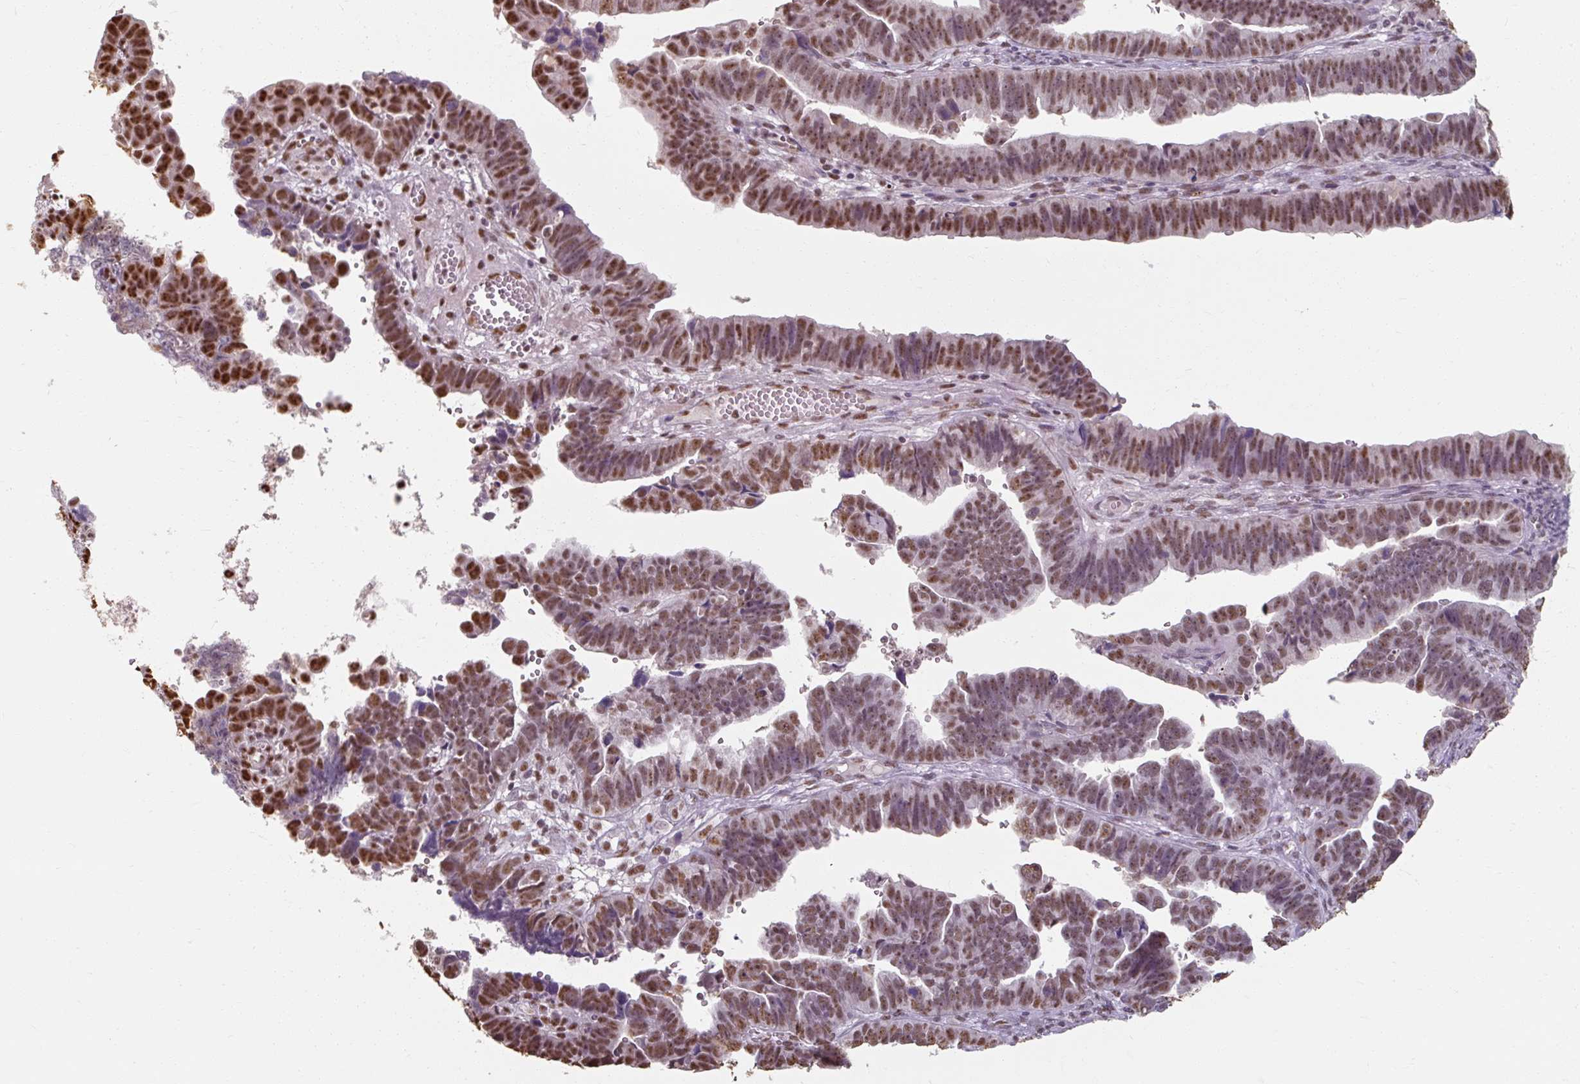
{"staining": {"intensity": "moderate", "quantity": "25%-75%", "location": "nuclear"}, "tissue": "endometrial cancer", "cell_type": "Tumor cells", "image_type": "cancer", "snomed": [{"axis": "morphology", "description": "Adenocarcinoma, NOS"}, {"axis": "topography", "description": "Endometrium"}], "caption": "A medium amount of moderate nuclear expression is present in about 25%-75% of tumor cells in endometrial adenocarcinoma tissue.", "gene": "ZFTRAF1", "patient": {"sex": "female", "age": 75}}